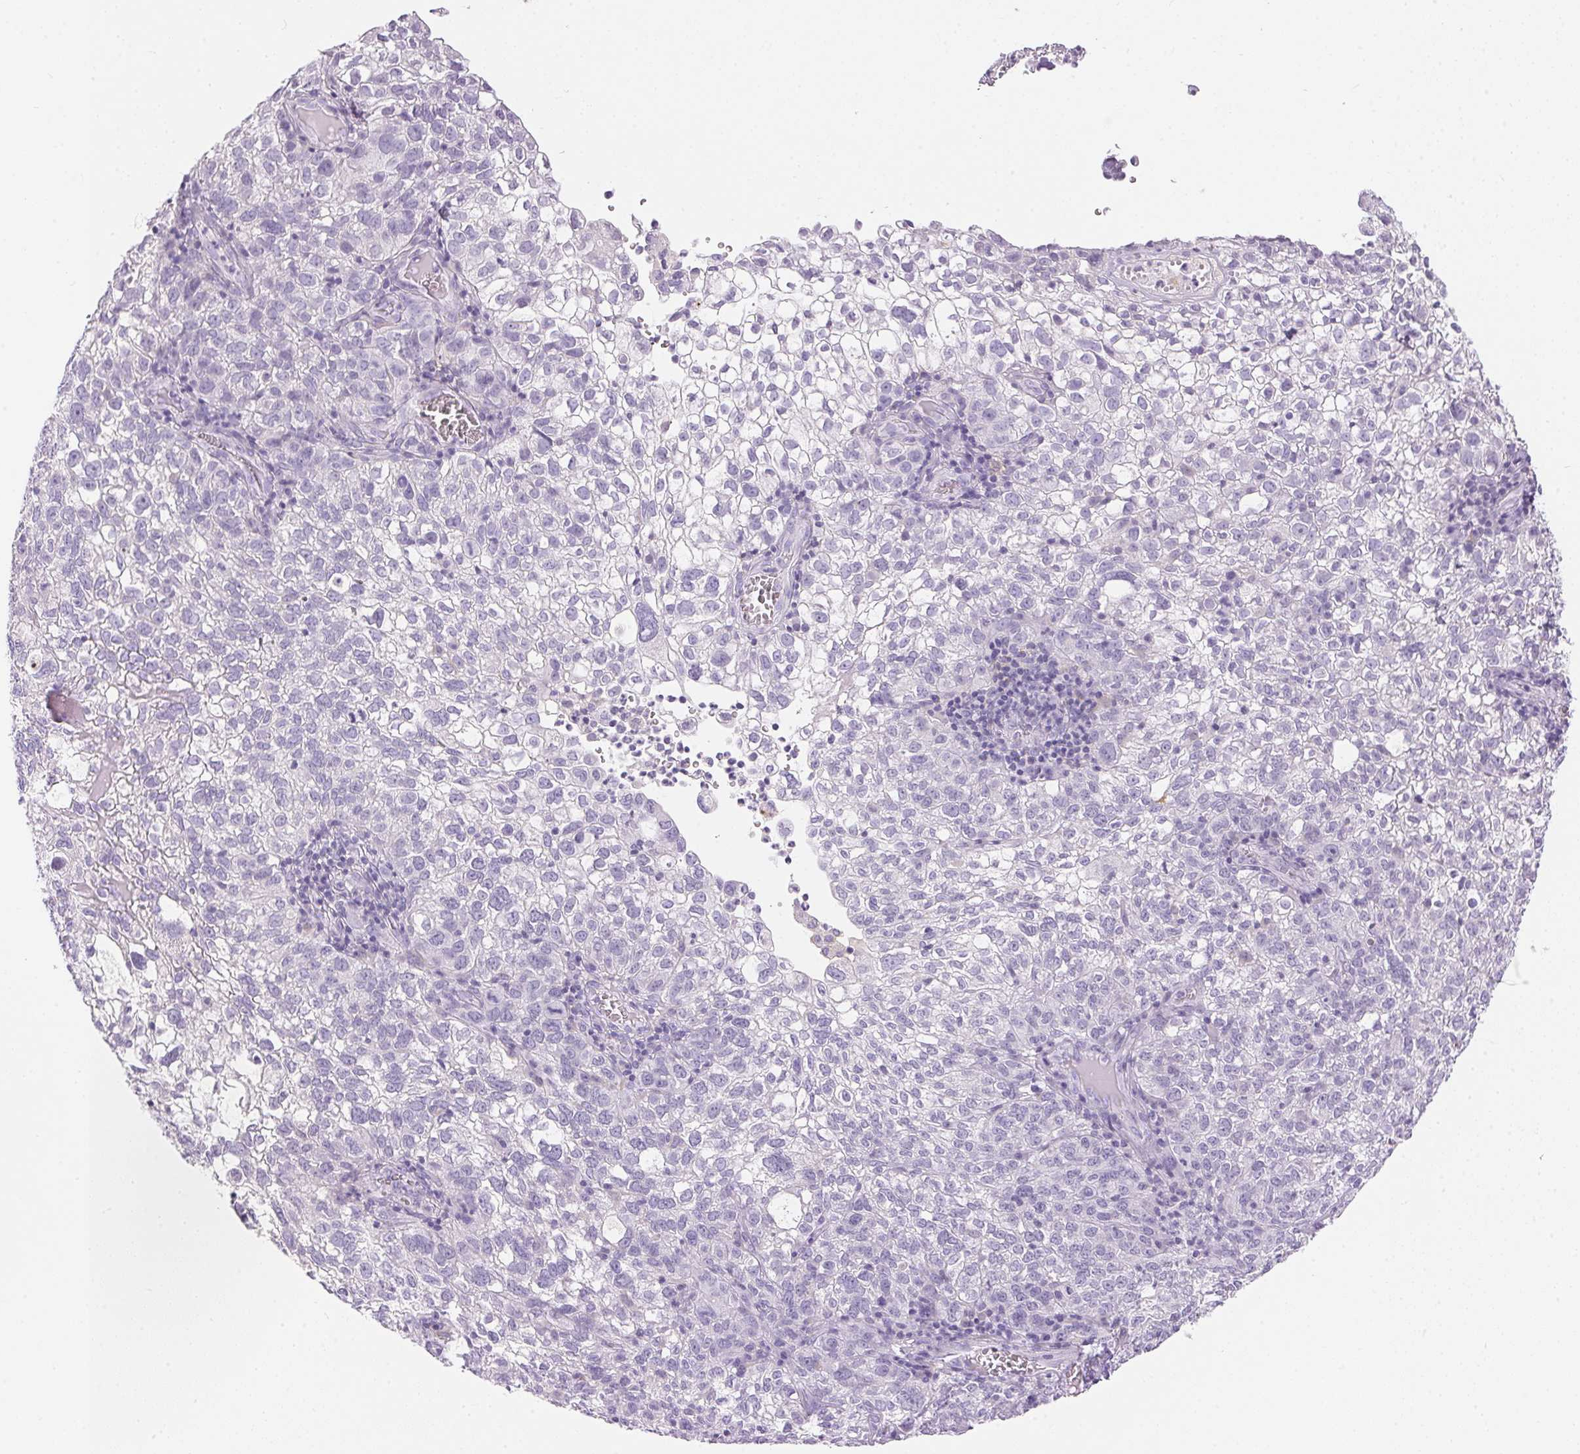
{"staining": {"intensity": "negative", "quantity": "none", "location": "none"}, "tissue": "cervical cancer", "cell_type": "Tumor cells", "image_type": "cancer", "snomed": [{"axis": "morphology", "description": "Squamous cell carcinoma, NOS"}, {"axis": "topography", "description": "Cervix"}], "caption": "A high-resolution micrograph shows immunohistochemistry (IHC) staining of squamous cell carcinoma (cervical), which reveals no significant staining in tumor cells. (DAB (3,3'-diaminobenzidine) immunohistochemistry, high magnification).", "gene": "PNLIPRP3", "patient": {"sex": "female", "age": 55}}